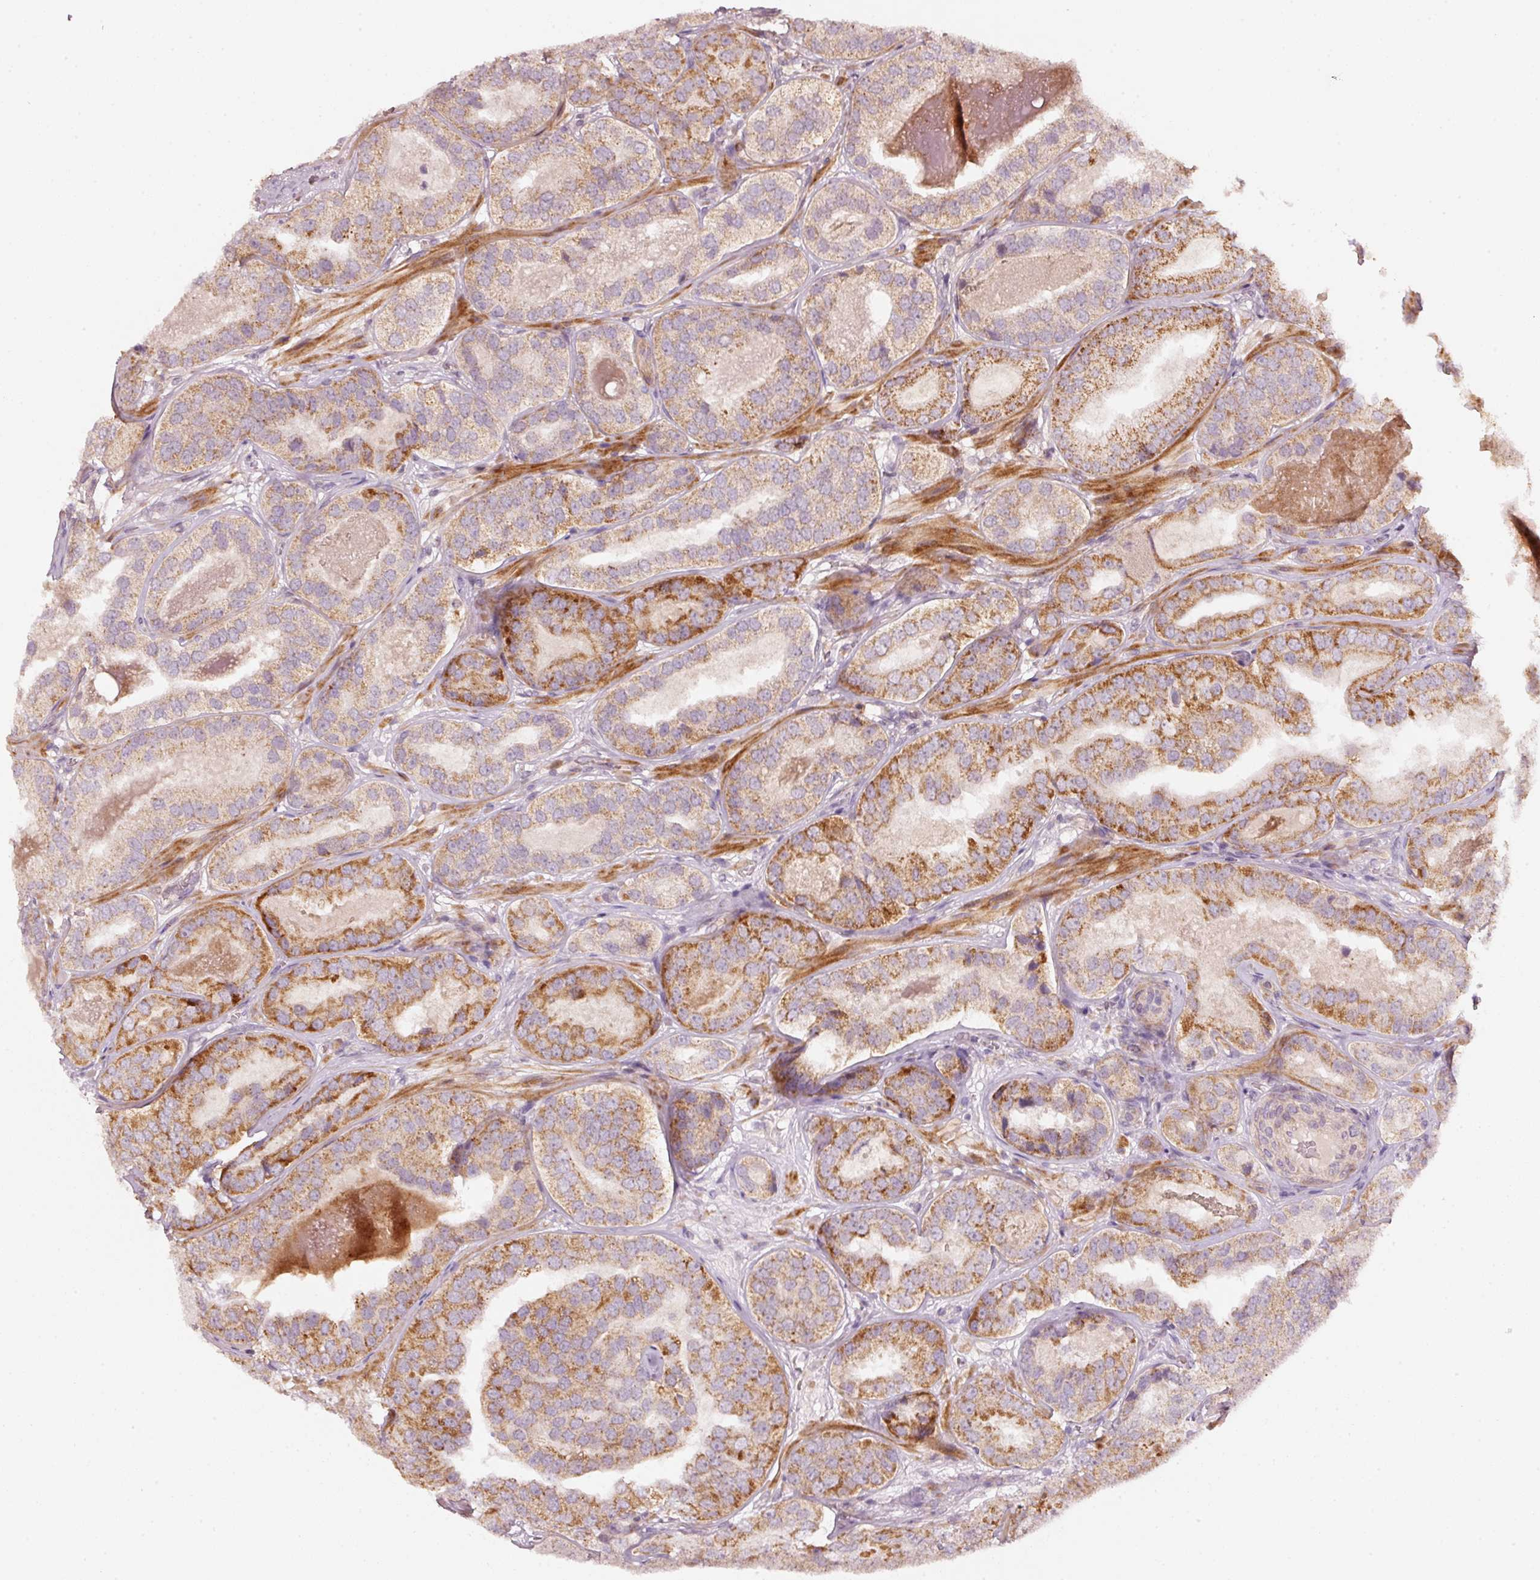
{"staining": {"intensity": "strong", "quantity": "25%-75%", "location": "cytoplasmic/membranous"}, "tissue": "prostate cancer", "cell_type": "Tumor cells", "image_type": "cancer", "snomed": [{"axis": "morphology", "description": "Adenocarcinoma, High grade"}, {"axis": "topography", "description": "Prostate"}], "caption": "Immunohistochemical staining of human adenocarcinoma (high-grade) (prostate) demonstrates strong cytoplasmic/membranous protein positivity in about 25%-75% of tumor cells. (Brightfield microscopy of DAB IHC at high magnification).", "gene": "ARHGAP22", "patient": {"sex": "male", "age": 63}}